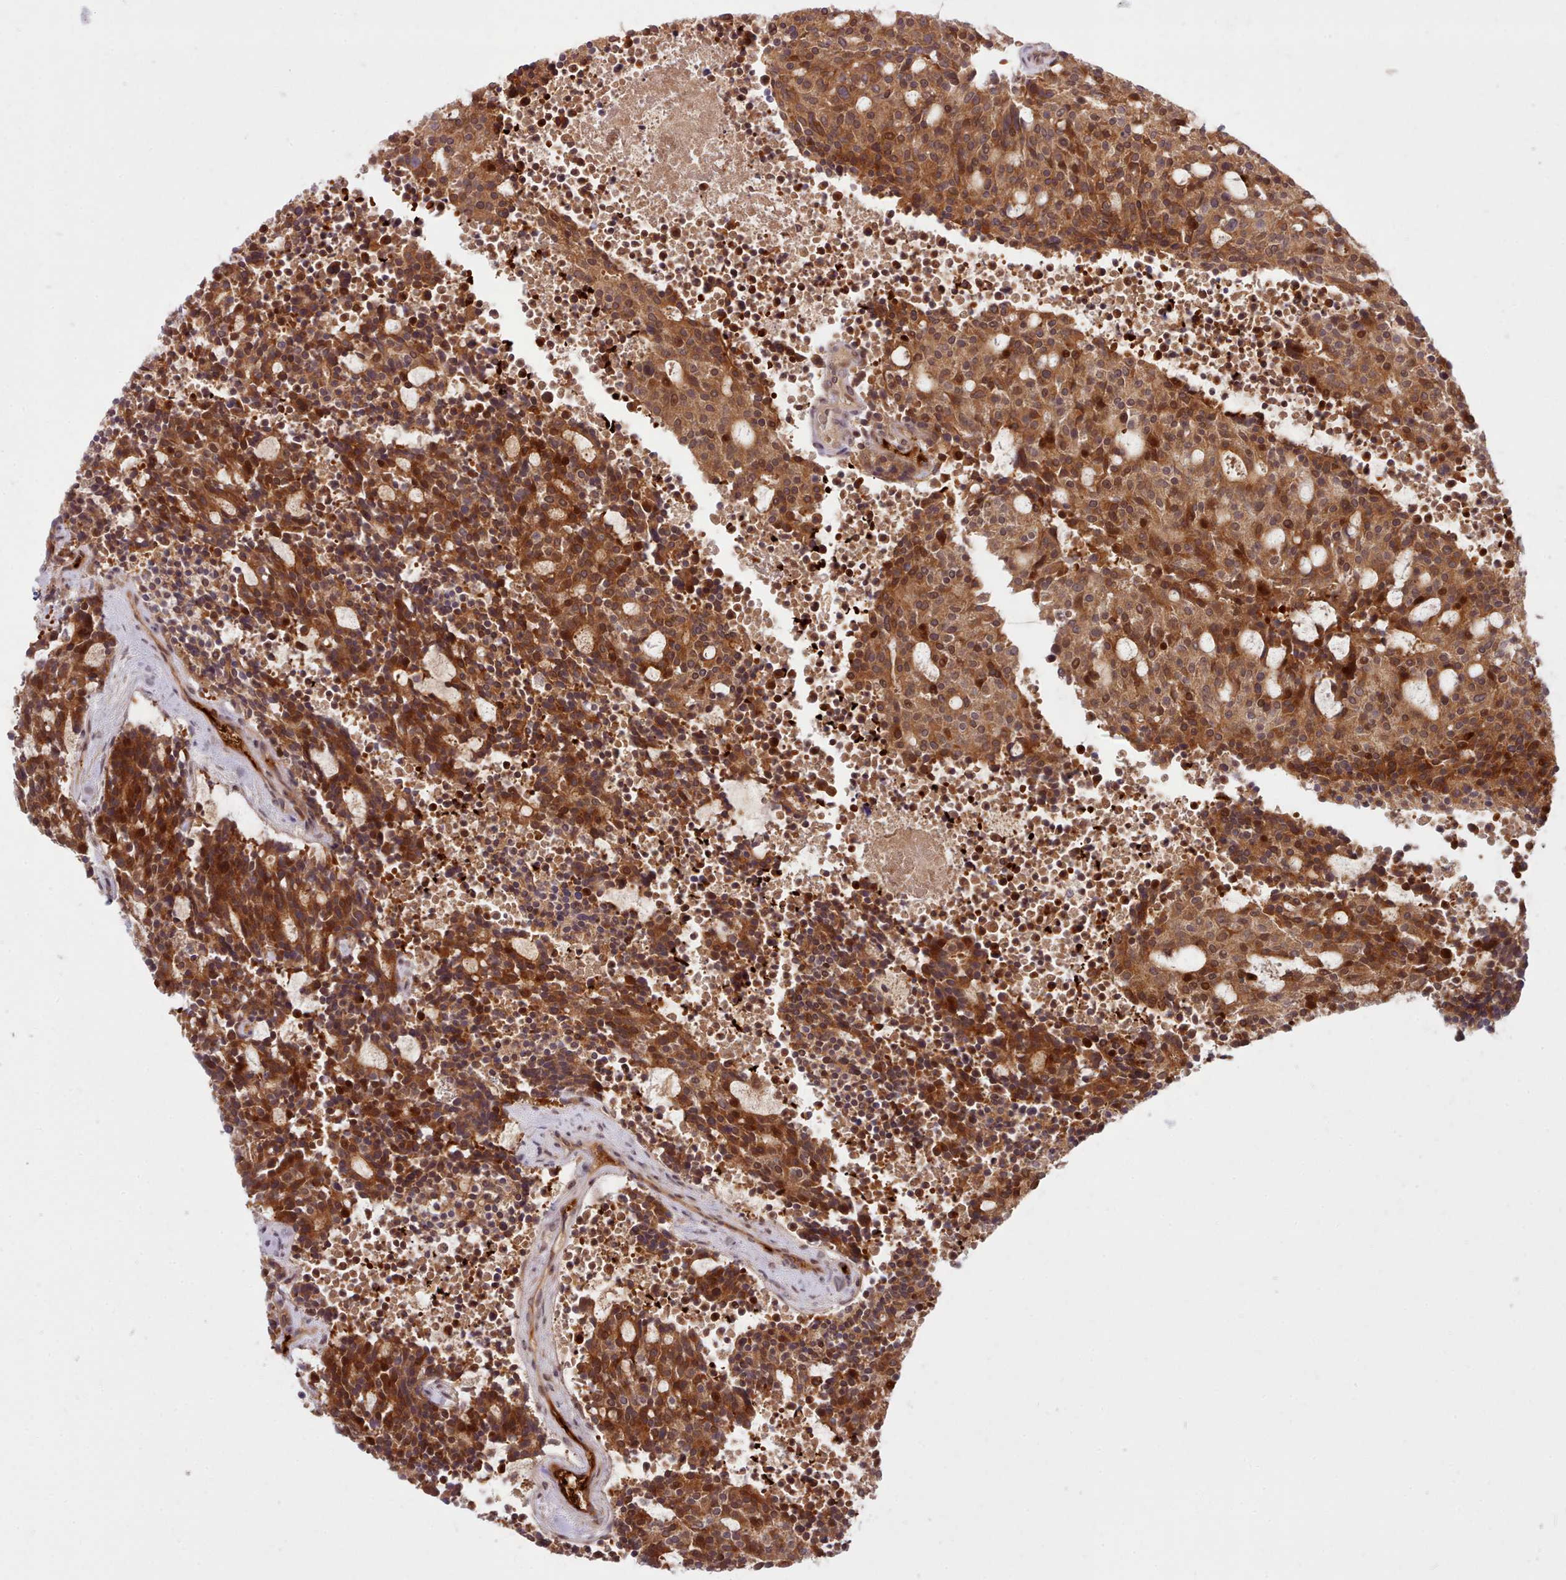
{"staining": {"intensity": "strong", "quantity": ">75%", "location": "cytoplasmic/membranous,nuclear"}, "tissue": "carcinoid", "cell_type": "Tumor cells", "image_type": "cancer", "snomed": [{"axis": "morphology", "description": "Carcinoid, malignant, NOS"}, {"axis": "topography", "description": "Pancreas"}], "caption": "Carcinoid stained for a protein displays strong cytoplasmic/membranous and nuclear positivity in tumor cells.", "gene": "UBE2G1", "patient": {"sex": "female", "age": 54}}